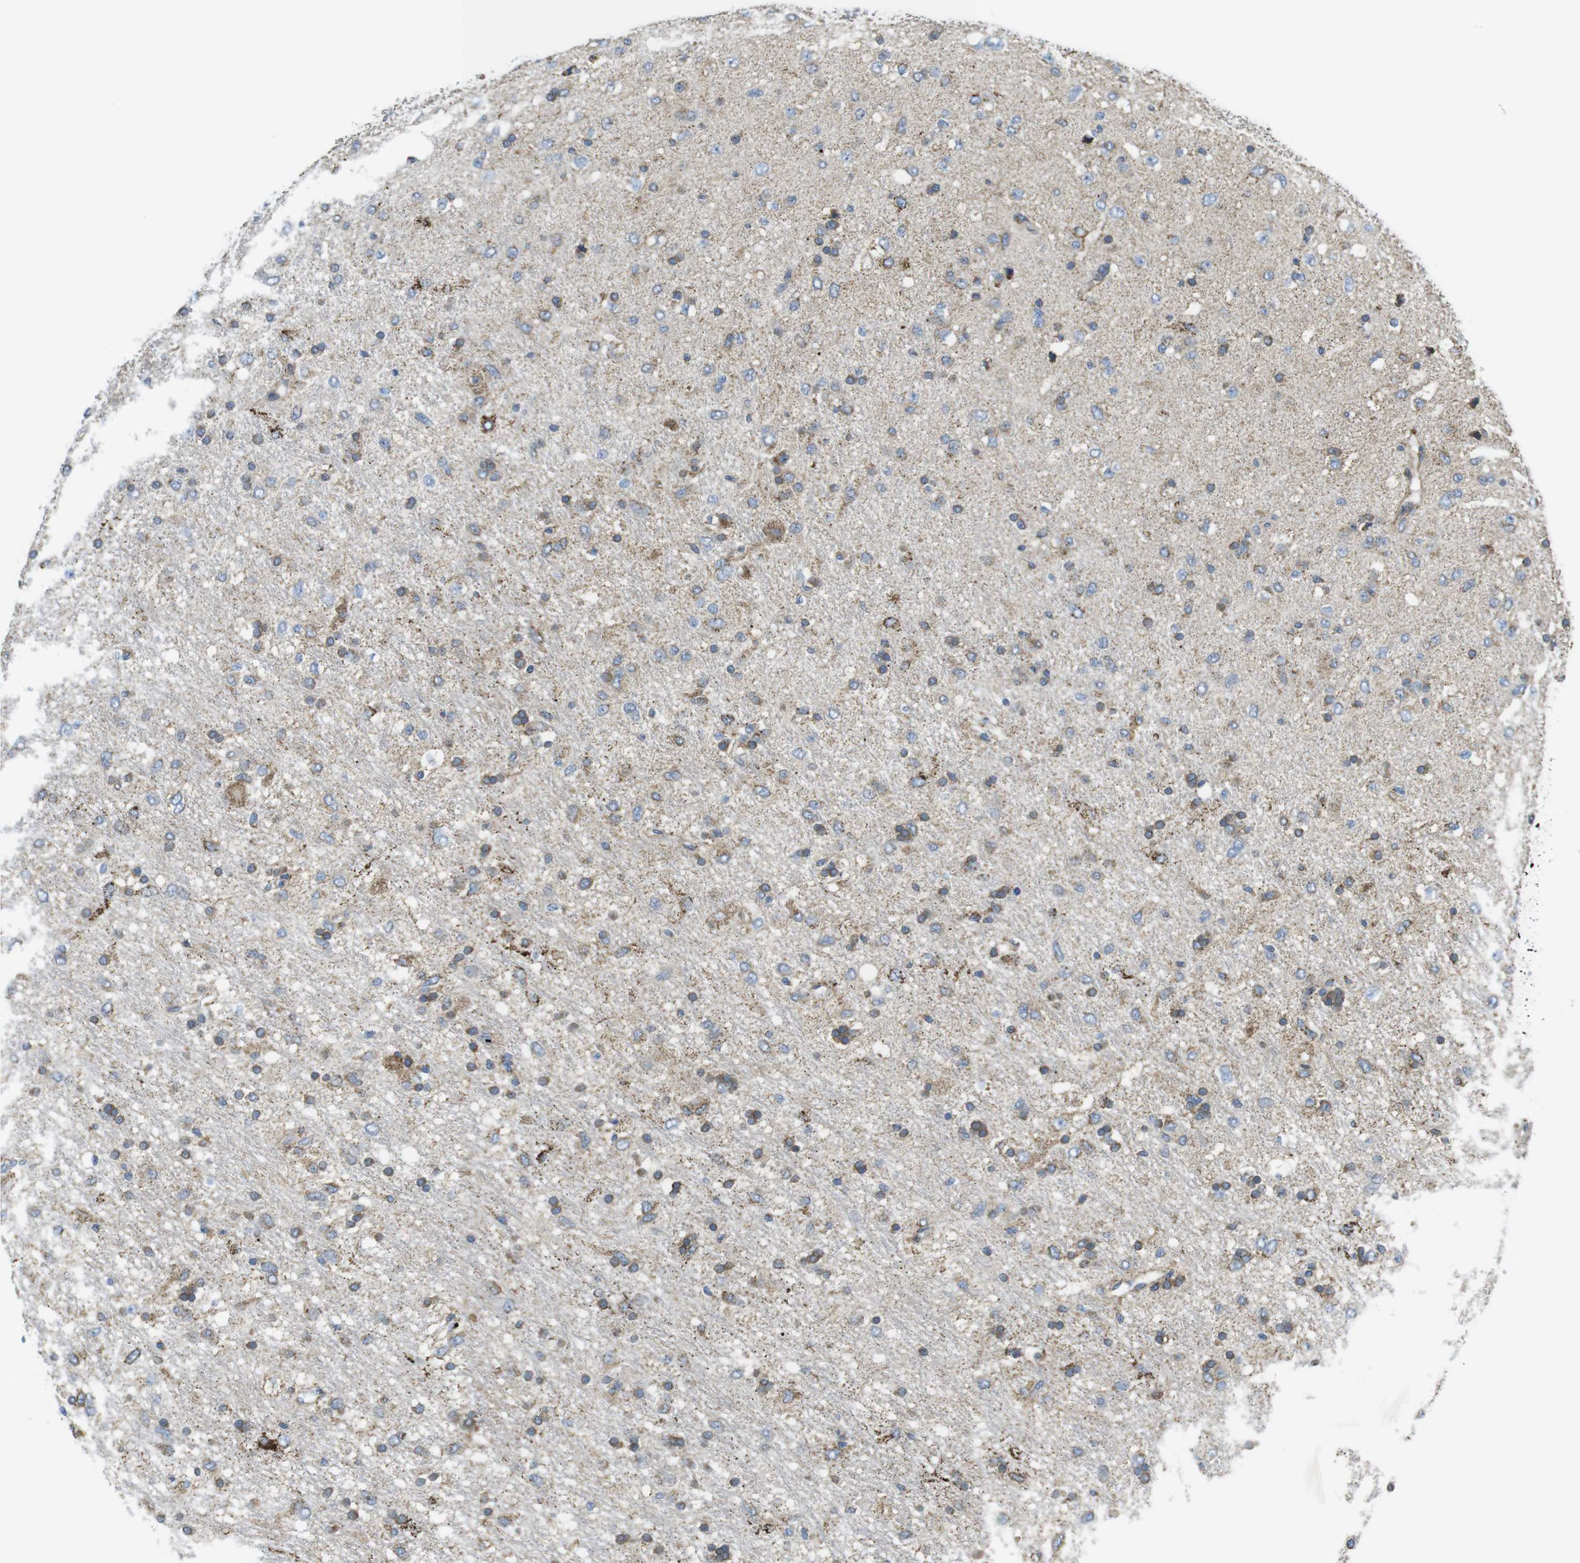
{"staining": {"intensity": "moderate", "quantity": "25%-75%", "location": "cytoplasmic/membranous"}, "tissue": "glioma", "cell_type": "Tumor cells", "image_type": "cancer", "snomed": [{"axis": "morphology", "description": "Glioma, malignant, Low grade"}, {"axis": "topography", "description": "Brain"}], "caption": "Immunohistochemical staining of glioma shows medium levels of moderate cytoplasmic/membranous protein staining in approximately 25%-75% of tumor cells.", "gene": "KCNE3", "patient": {"sex": "male", "age": 77}}